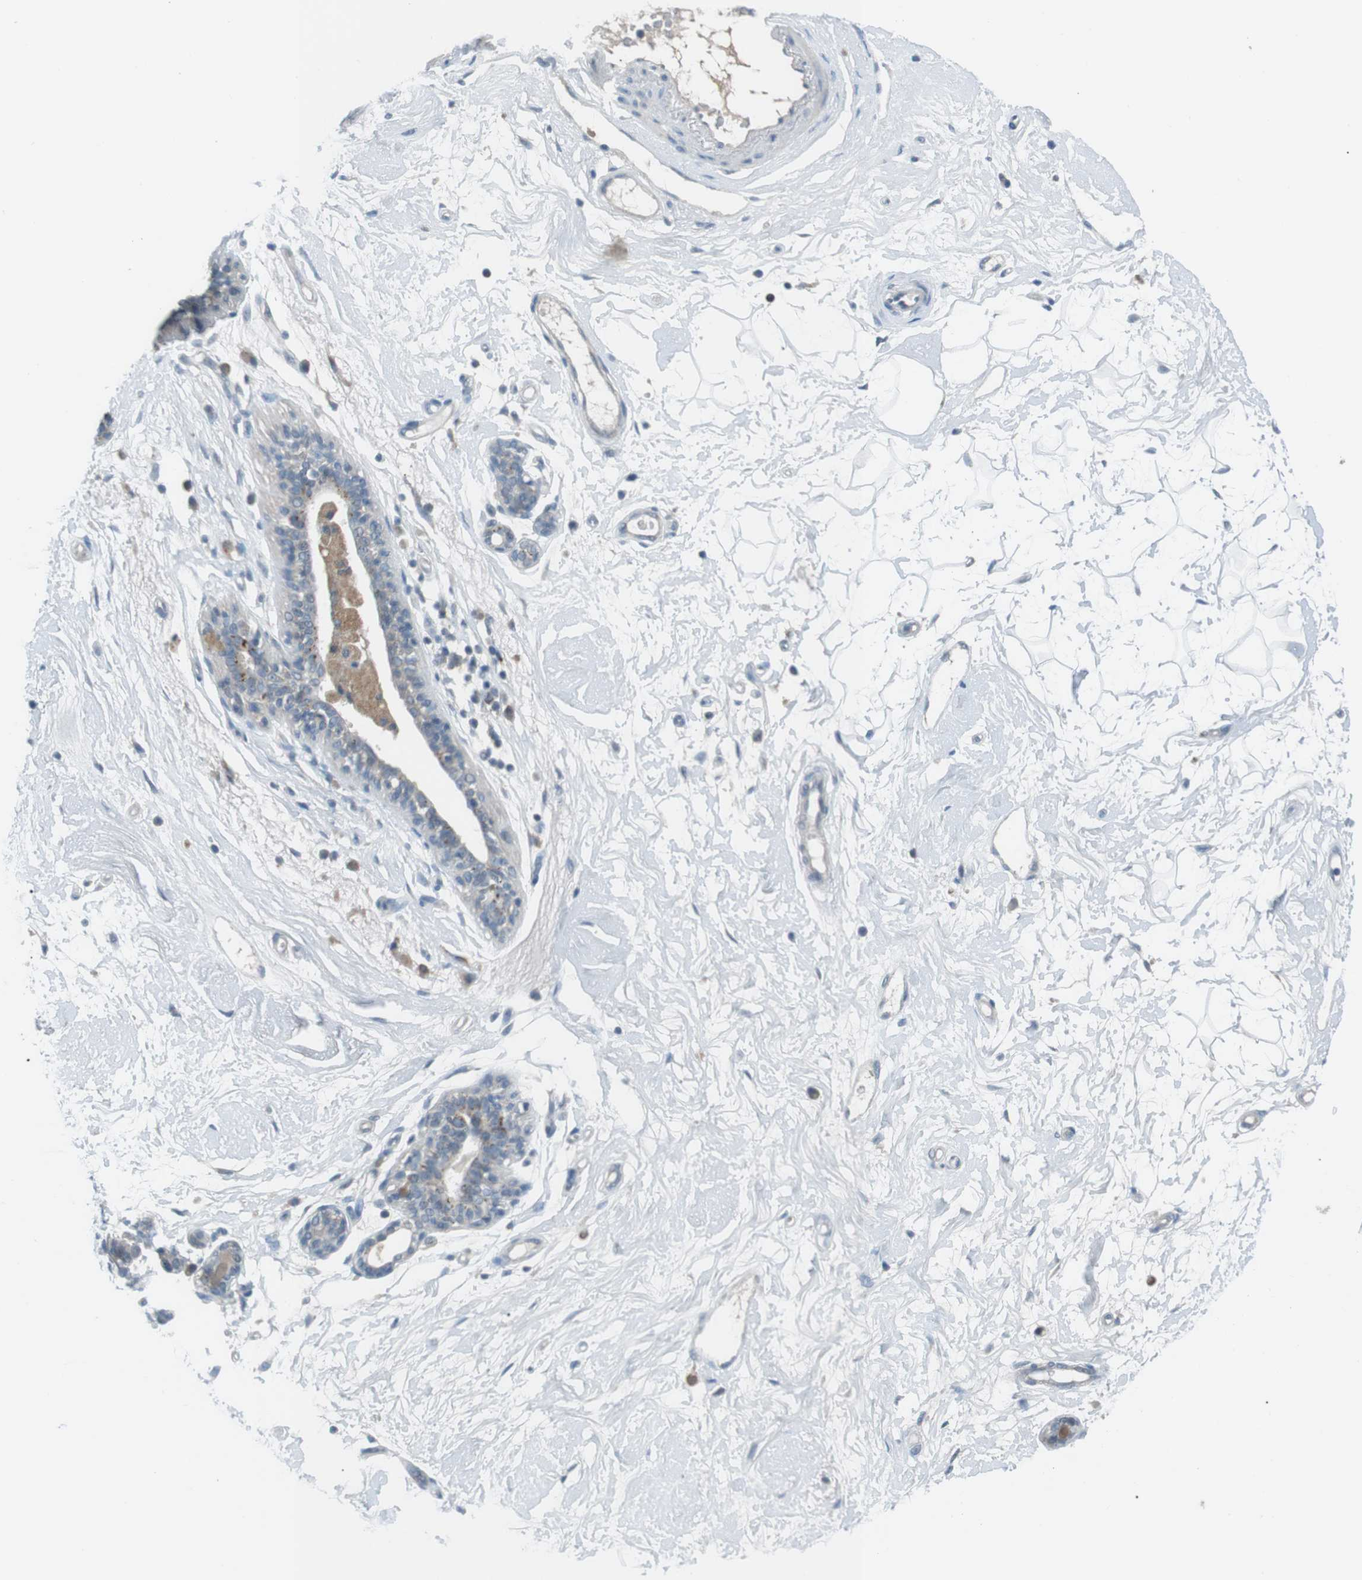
{"staining": {"intensity": "negative", "quantity": "none", "location": "none"}, "tissue": "breast", "cell_type": "Adipocytes", "image_type": "normal", "snomed": [{"axis": "morphology", "description": "Normal tissue, NOS"}, {"axis": "morphology", "description": "Lobular carcinoma"}, {"axis": "topography", "description": "Breast"}], "caption": "Immunohistochemical staining of unremarkable human breast displays no significant staining in adipocytes. (Brightfield microscopy of DAB (3,3'-diaminobenzidine) immunohistochemistry (IHC) at high magnification).", "gene": "FCRLA", "patient": {"sex": "female", "age": 59}}